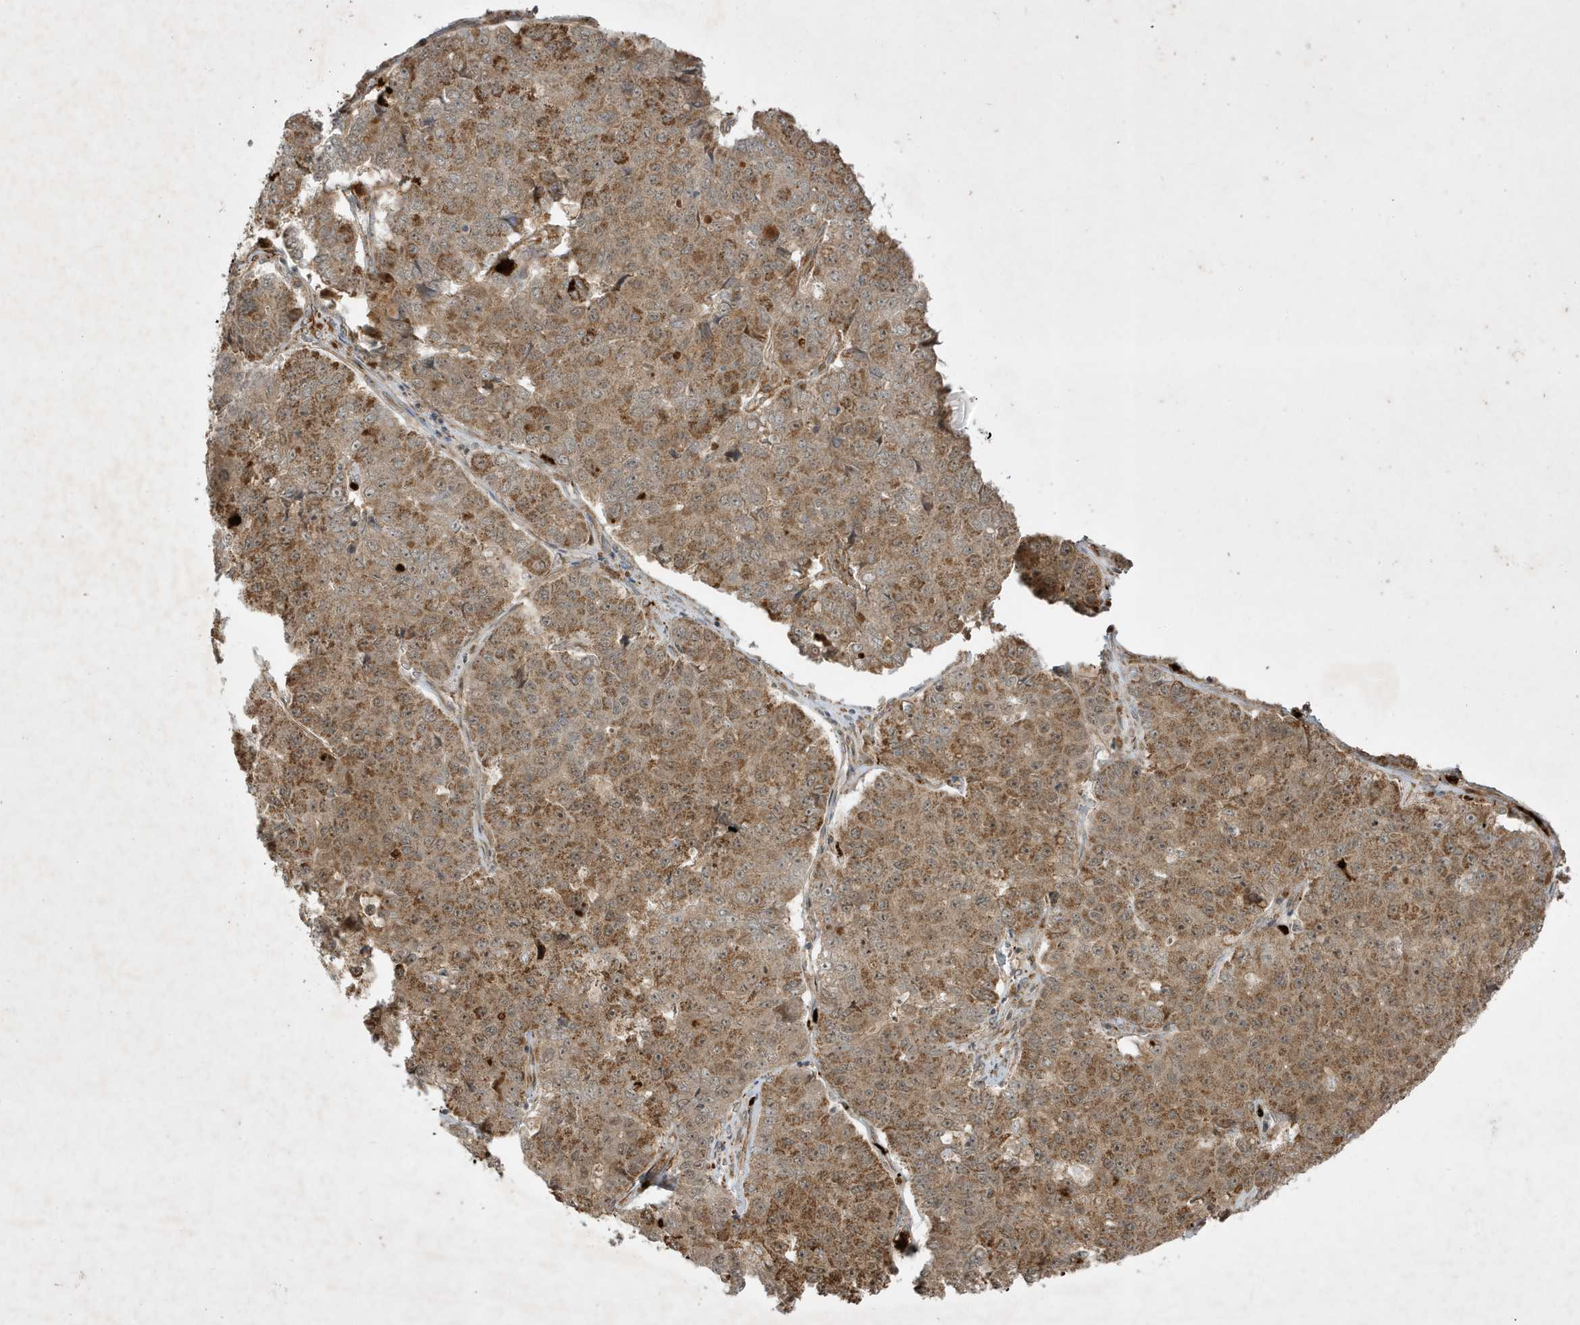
{"staining": {"intensity": "moderate", "quantity": ">75%", "location": "cytoplasmic/membranous"}, "tissue": "pancreatic cancer", "cell_type": "Tumor cells", "image_type": "cancer", "snomed": [{"axis": "morphology", "description": "Adenocarcinoma, NOS"}, {"axis": "topography", "description": "Pancreas"}], "caption": "A histopathology image of human pancreatic cancer (adenocarcinoma) stained for a protein reveals moderate cytoplasmic/membranous brown staining in tumor cells.", "gene": "IFT57", "patient": {"sex": "male", "age": 50}}